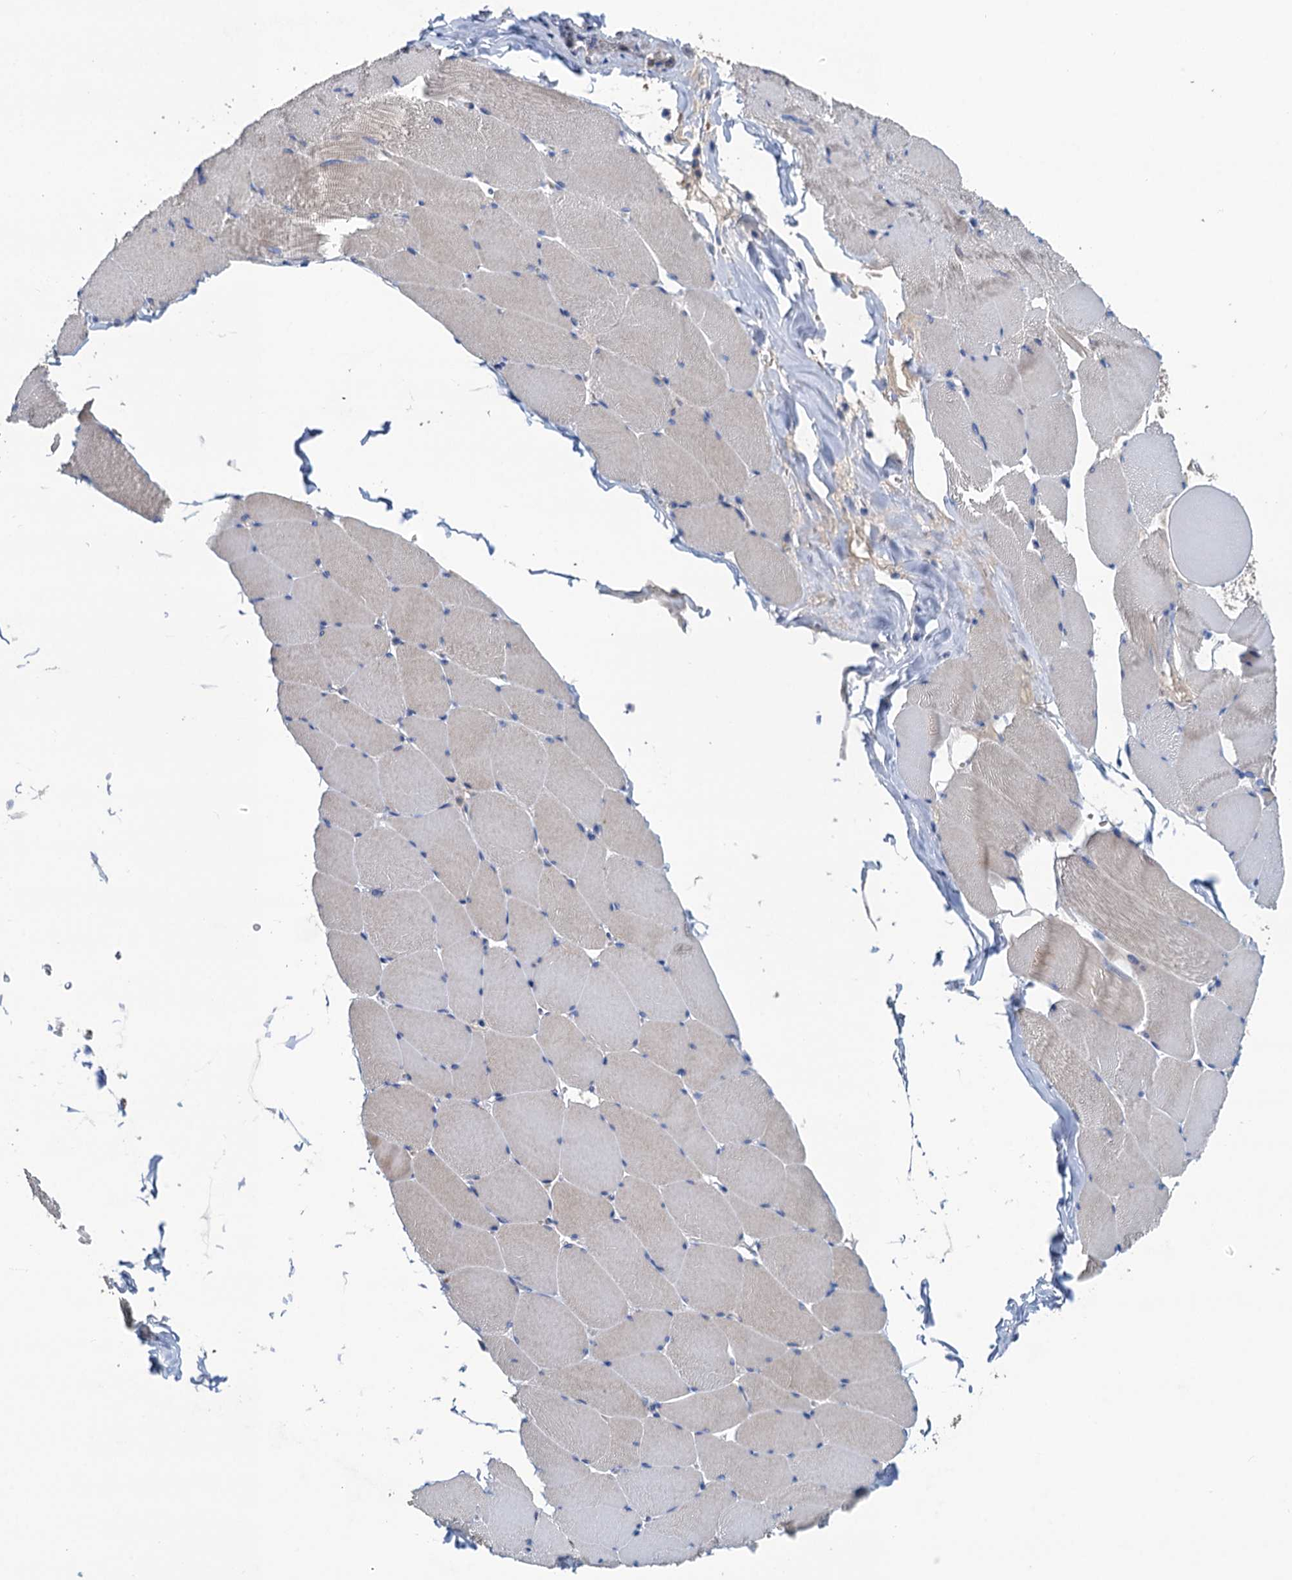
{"staining": {"intensity": "negative", "quantity": "none", "location": "none"}, "tissue": "skeletal muscle", "cell_type": "Myocytes", "image_type": "normal", "snomed": [{"axis": "morphology", "description": "Normal tissue, NOS"}, {"axis": "topography", "description": "Skeletal muscle"}], "caption": "Immunohistochemistry (IHC) photomicrograph of benign skeletal muscle: skeletal muscle stained with DAB (3,3'-diaminobenzidine) demonstrates no significant protein expression in myocytes. The staining was performed using DAB to visualize the protein expression in brown, while the nuclei were stained in blue with hematoxylin (Magnification: 20x).", "gene": "SMCO3", "patient": {"sex": "male", "age": 62}}